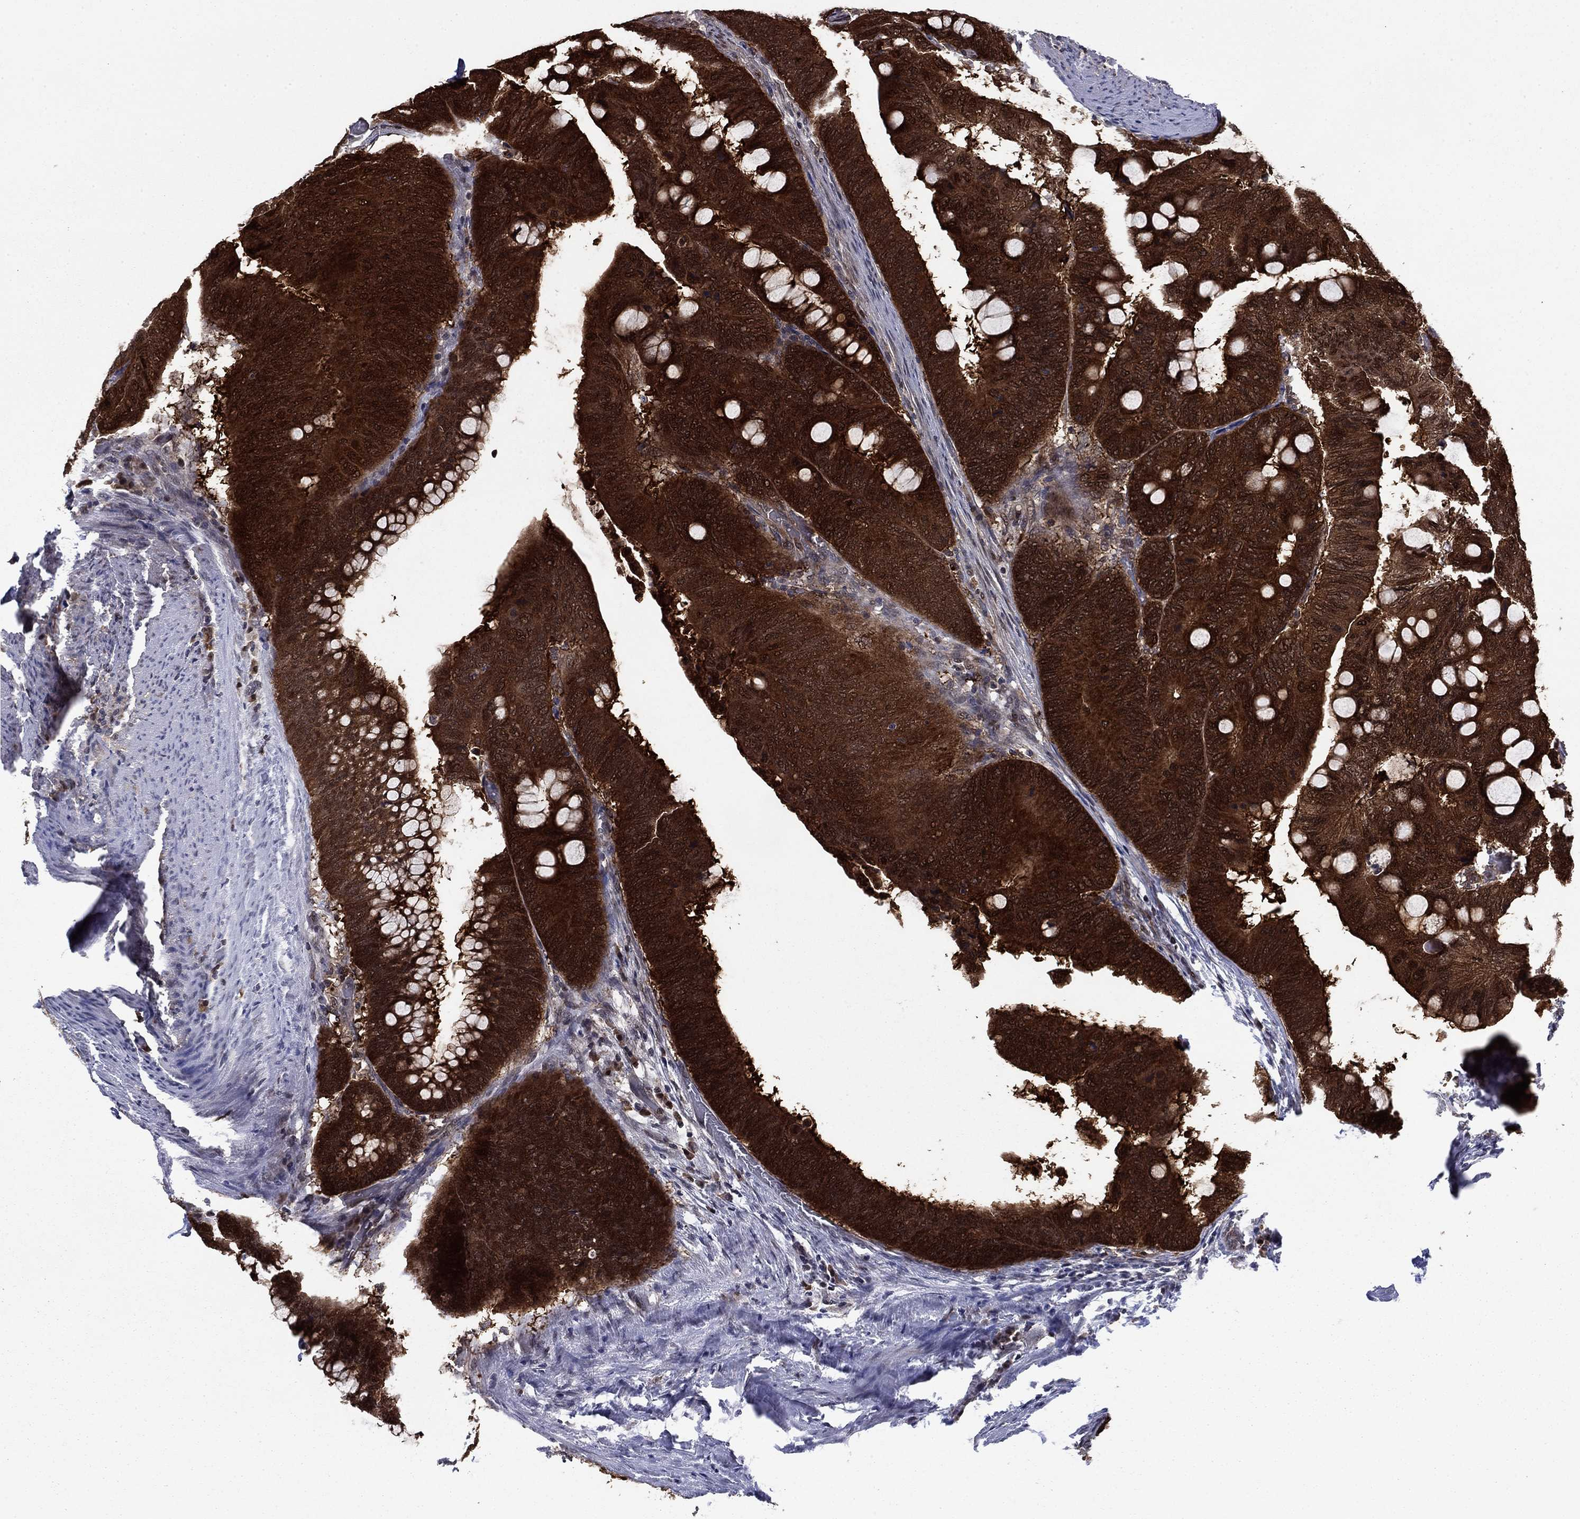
{"staining": {"intensity": "strong", "quantity": ">75%", "location": "cytoplasmic/membranous"}, "tissue": "colorectal cancer", "cell_type": "Tumor cells", "image_type": "cancer", "snomed": [{"axis": "morphology", "description": "Normal tissue, NOS"}, {"axis": "morphology", "description": "Adenocarcinoma, NOS"}, {"axis": "topography", "description": "Rectum"}, {"axis": "topography", "description": "Peripheral nerve tissue"}], "caption": "Immunohistochemical staining of human adenocarcinoma (colorectal) reveals strong cytoplasmic/membranous protein expression in approximately >75% of tumor cells.", "gene": "FKBP4", "patient": {"sex": "male", "age": 92}}